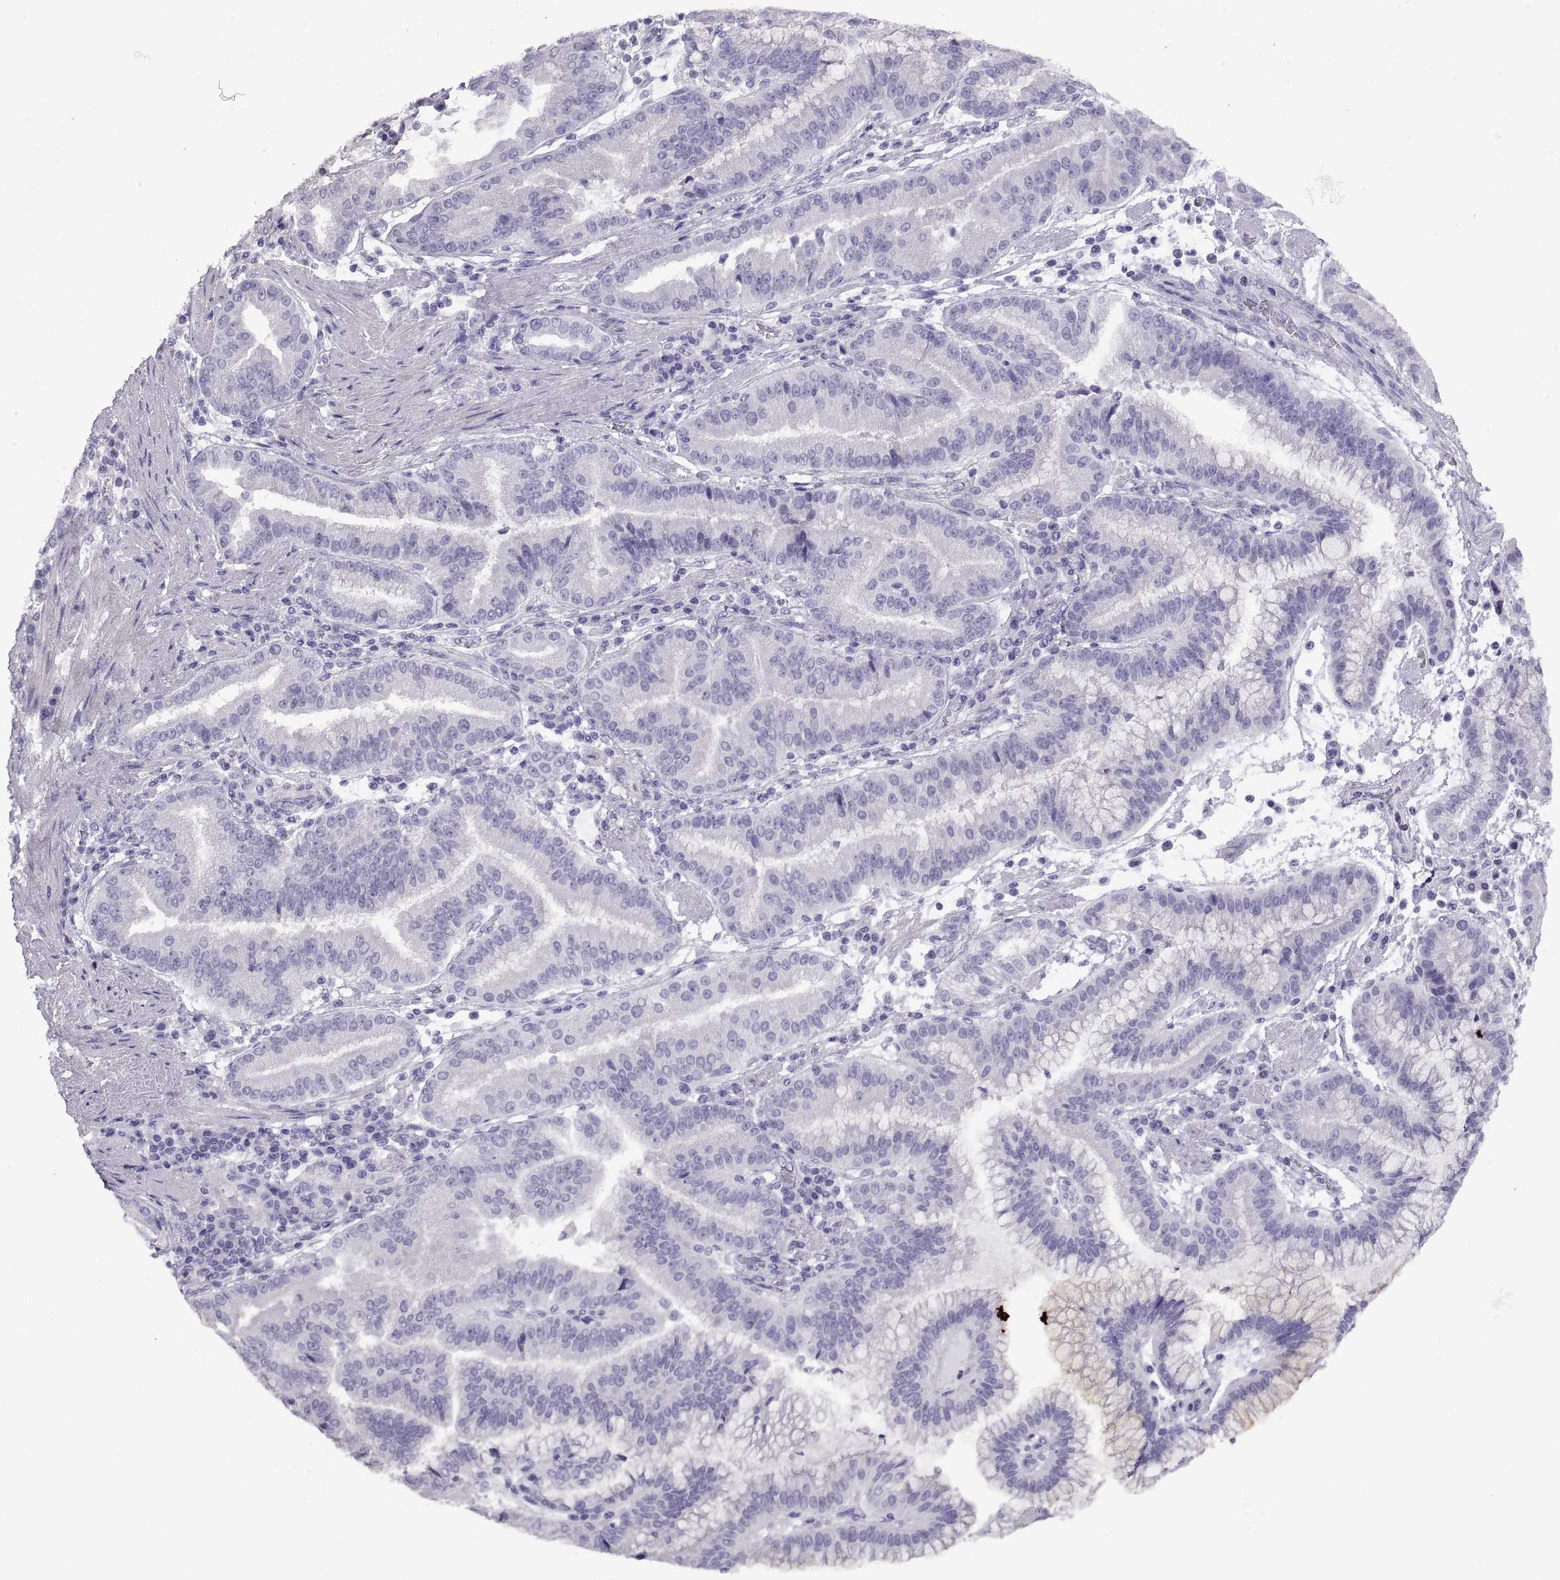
{"staining": {"intensity": "negative", "quantity": "none", "location": "none"}, "tissue": "stomach cancer", "cell_type": "Tumor cells", "image_type": "cancer", "snomed": [{"axis": "morphology", "description": "Adenocarcinoma, NOS"}, {"axis": "topography", "description": "Stomach"}], "caption": "Immunohistochemical staining of human adenocarcinoma (stomach) demonstrates no significant positivity in tumor cells.", "gene": "RGS20", "patient": {"sex": "male", "age": 83}}